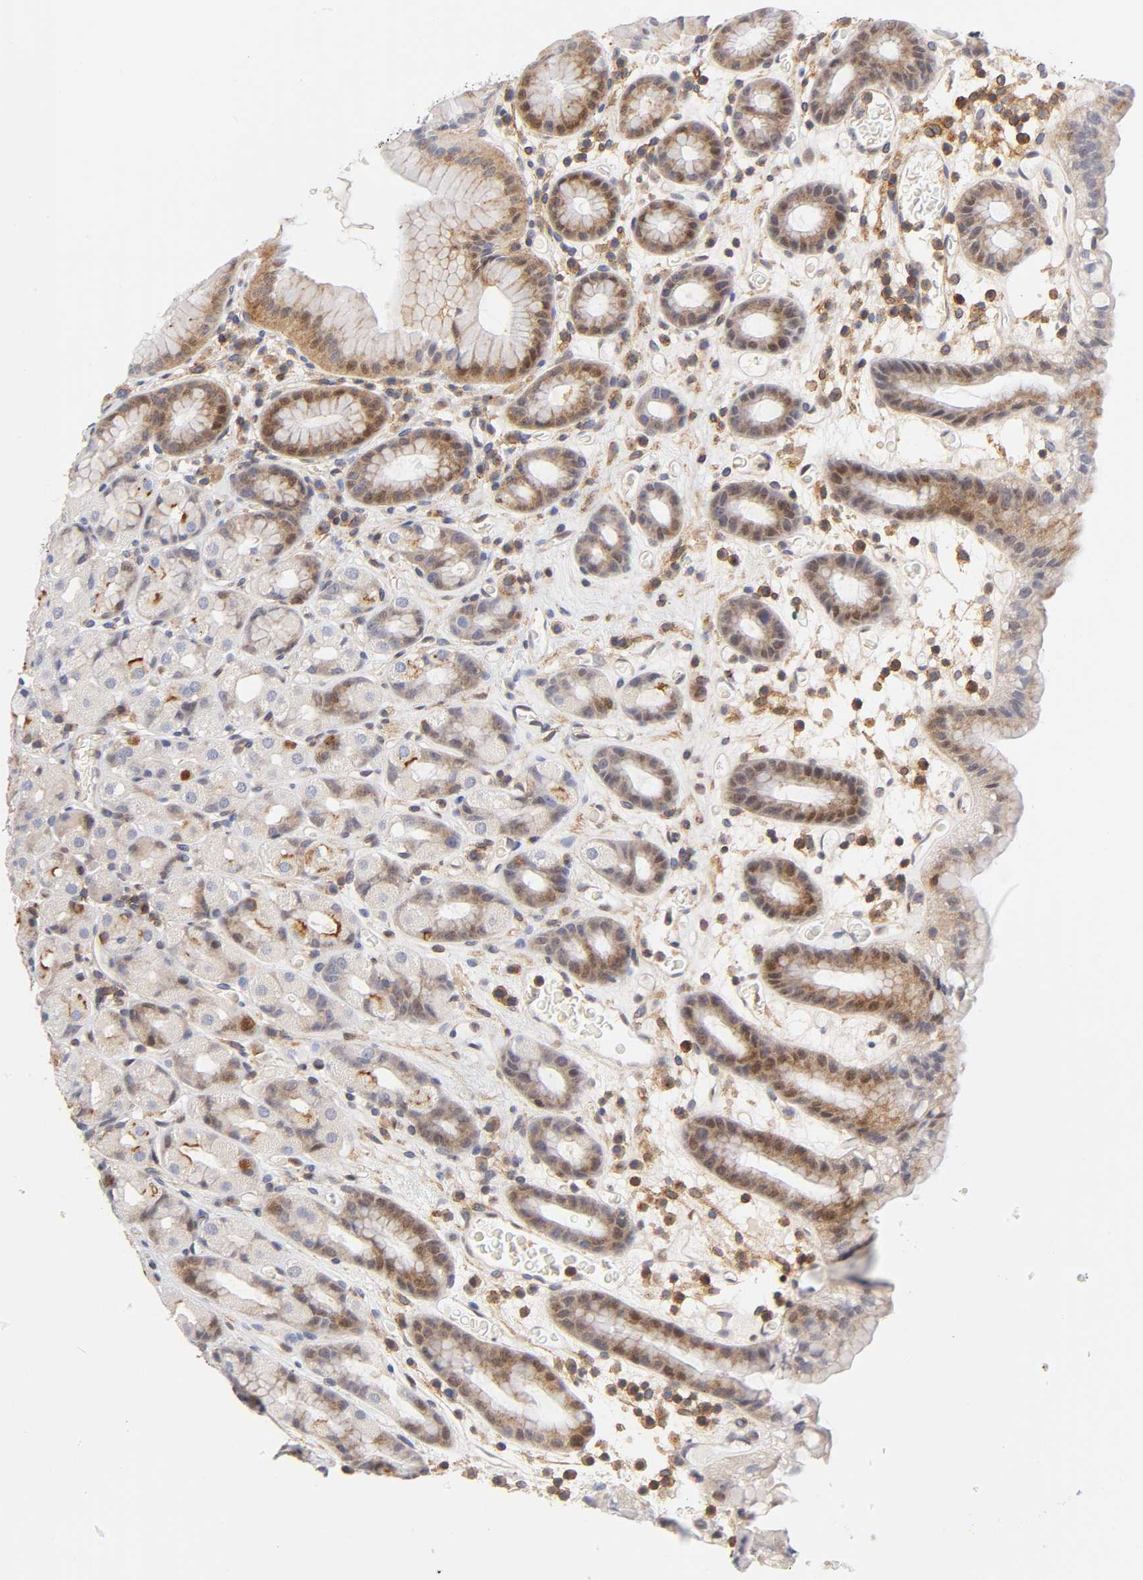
{"staining": {"intensity": "moderate", "quantity": "25%-75%", "location": "cytoplasmic/membranous,nuclear"}, "tissue": "stomach", "cell_type": "Glandular cells", "image_type": "normal", "snomed": [{"axis": "morphology", "description": "Normal tissue, NOS"}, {"axis": "topography", "description": "Stomach, upper"}], "caption": "This image demonstrates immunohistochemistry staining of unremarkable human stomach, with medium moderate cytoplasmic/membranous,nuclear expression in approximately 25%-75% of glandular cells.", "gene": "ANXA7", "patient": {"sex": "male", "age": 68}}